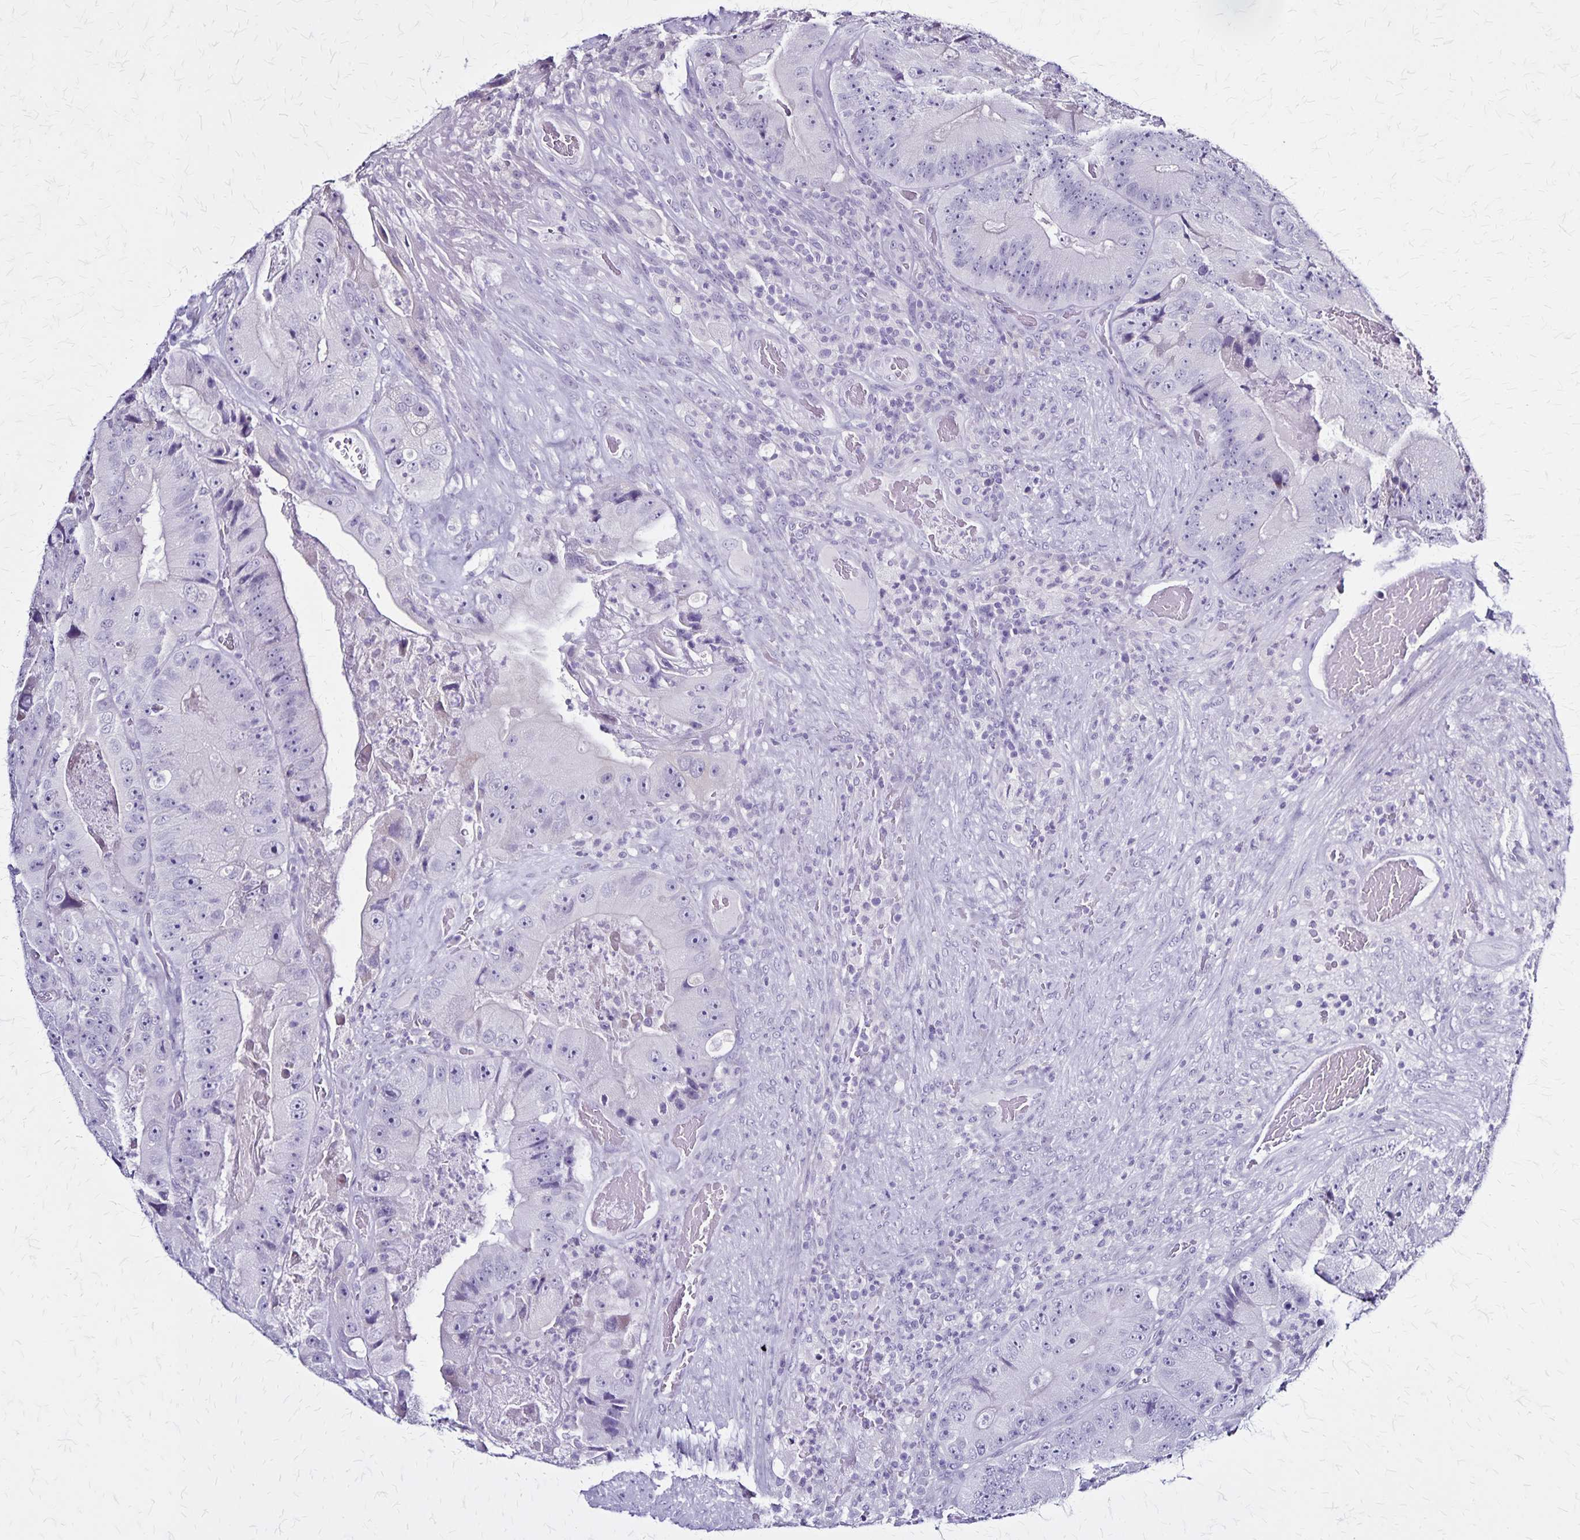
{"staining": {"intensity": "negative", "quantity": "none", "location": "none"}, "tissue": "colorectal cancer", "cell_type": "Tumor cells", "image_type": "cancer", "snomed": [{"axis": "morphology", "description": "Adenocarcinoma, NOS"}, {"axis": "topography", "description": "Colon"}], "caption": "Tumor cells show no significant protein staining in colorectal cancer.", "gene": "PLXNA4", "patient": {"sex": "female", "age": 86}}